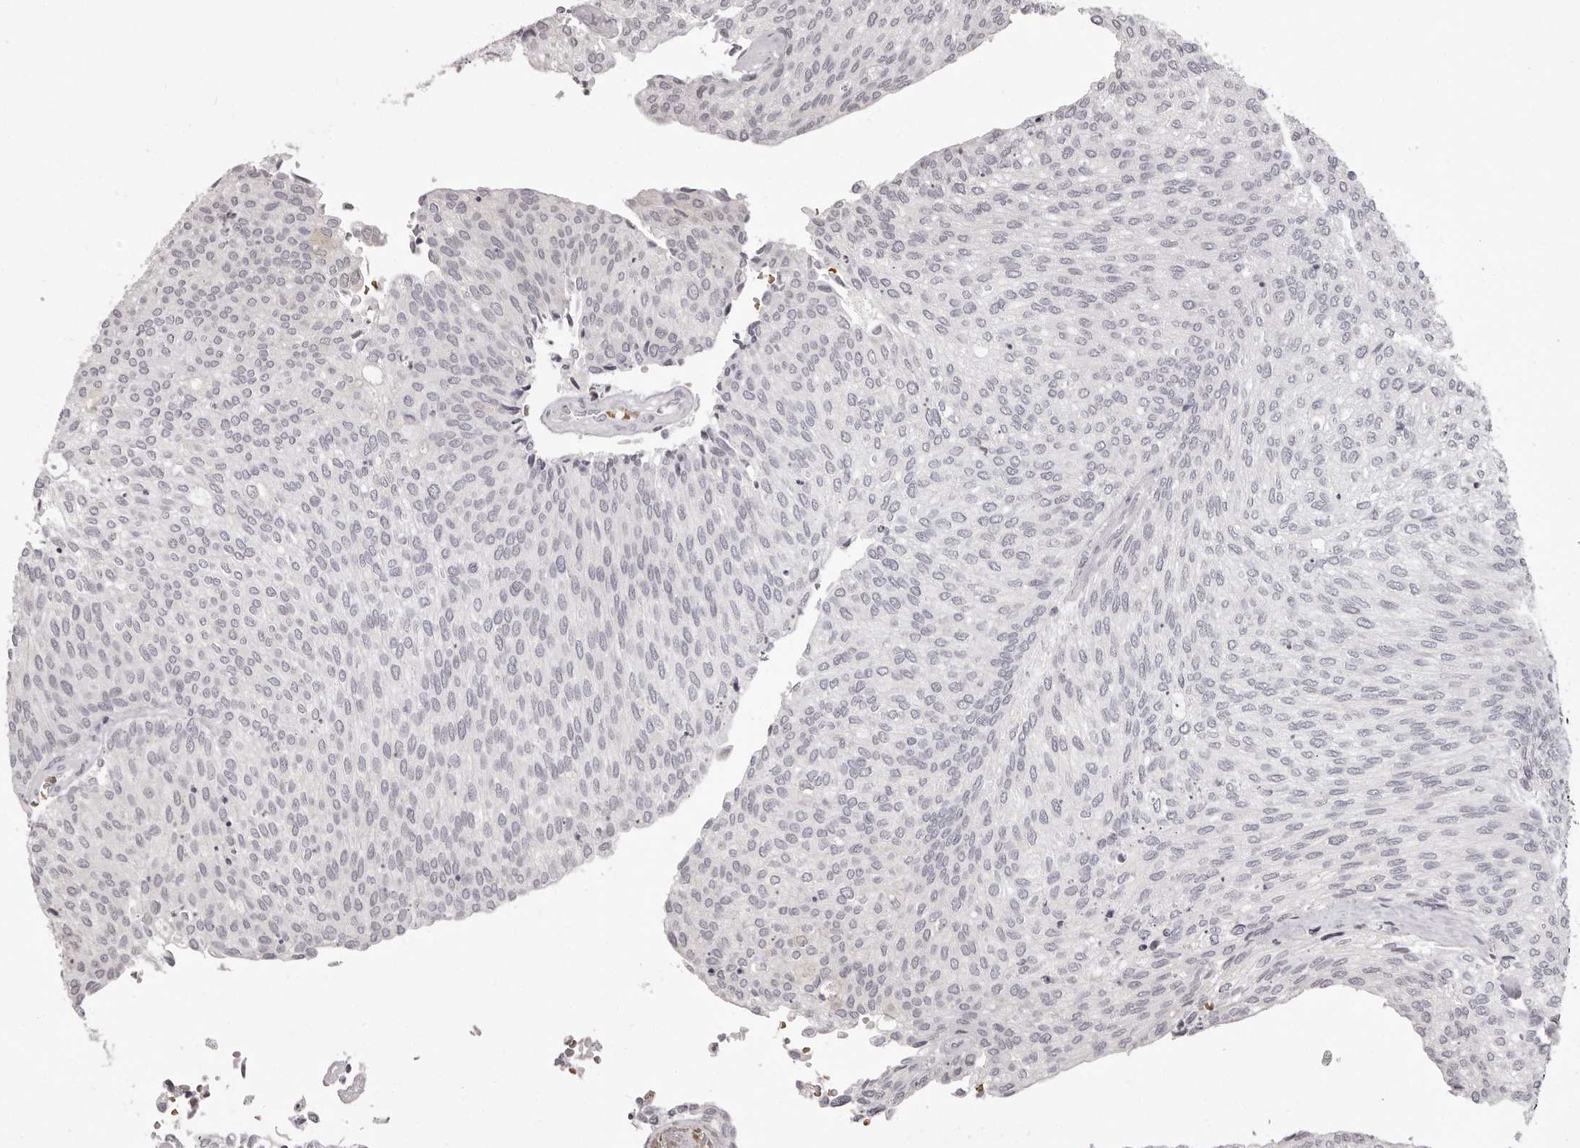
{"staining": {"intensity": "negative", "quantity": "none", "location": "none"}, "tissue": "urothelial cancer", "cell_type": "Tumor cells", "image_type": "cancer", "snomed": [{"axis": "morphology", "description": "Urothelial carcinoma, Low grade"}, {"axis": "topography", "description": "Urinary bladder"}], "caption": "This image is of low-grade urothelial carcinoma stained with immunohistochemistry to label a protein in brown with the nuclei are counter-stained blue. There is no positivity in tumor cells. The staining was performed using DAB (3,3'-diaminobenzidine) to visualize the protein expression in brown, while the nuclei were stained in blue with hematoxylin (Magnification: 20x).", "gene": "C8orf74", "patient": {"sex": "female", "age": 79}}